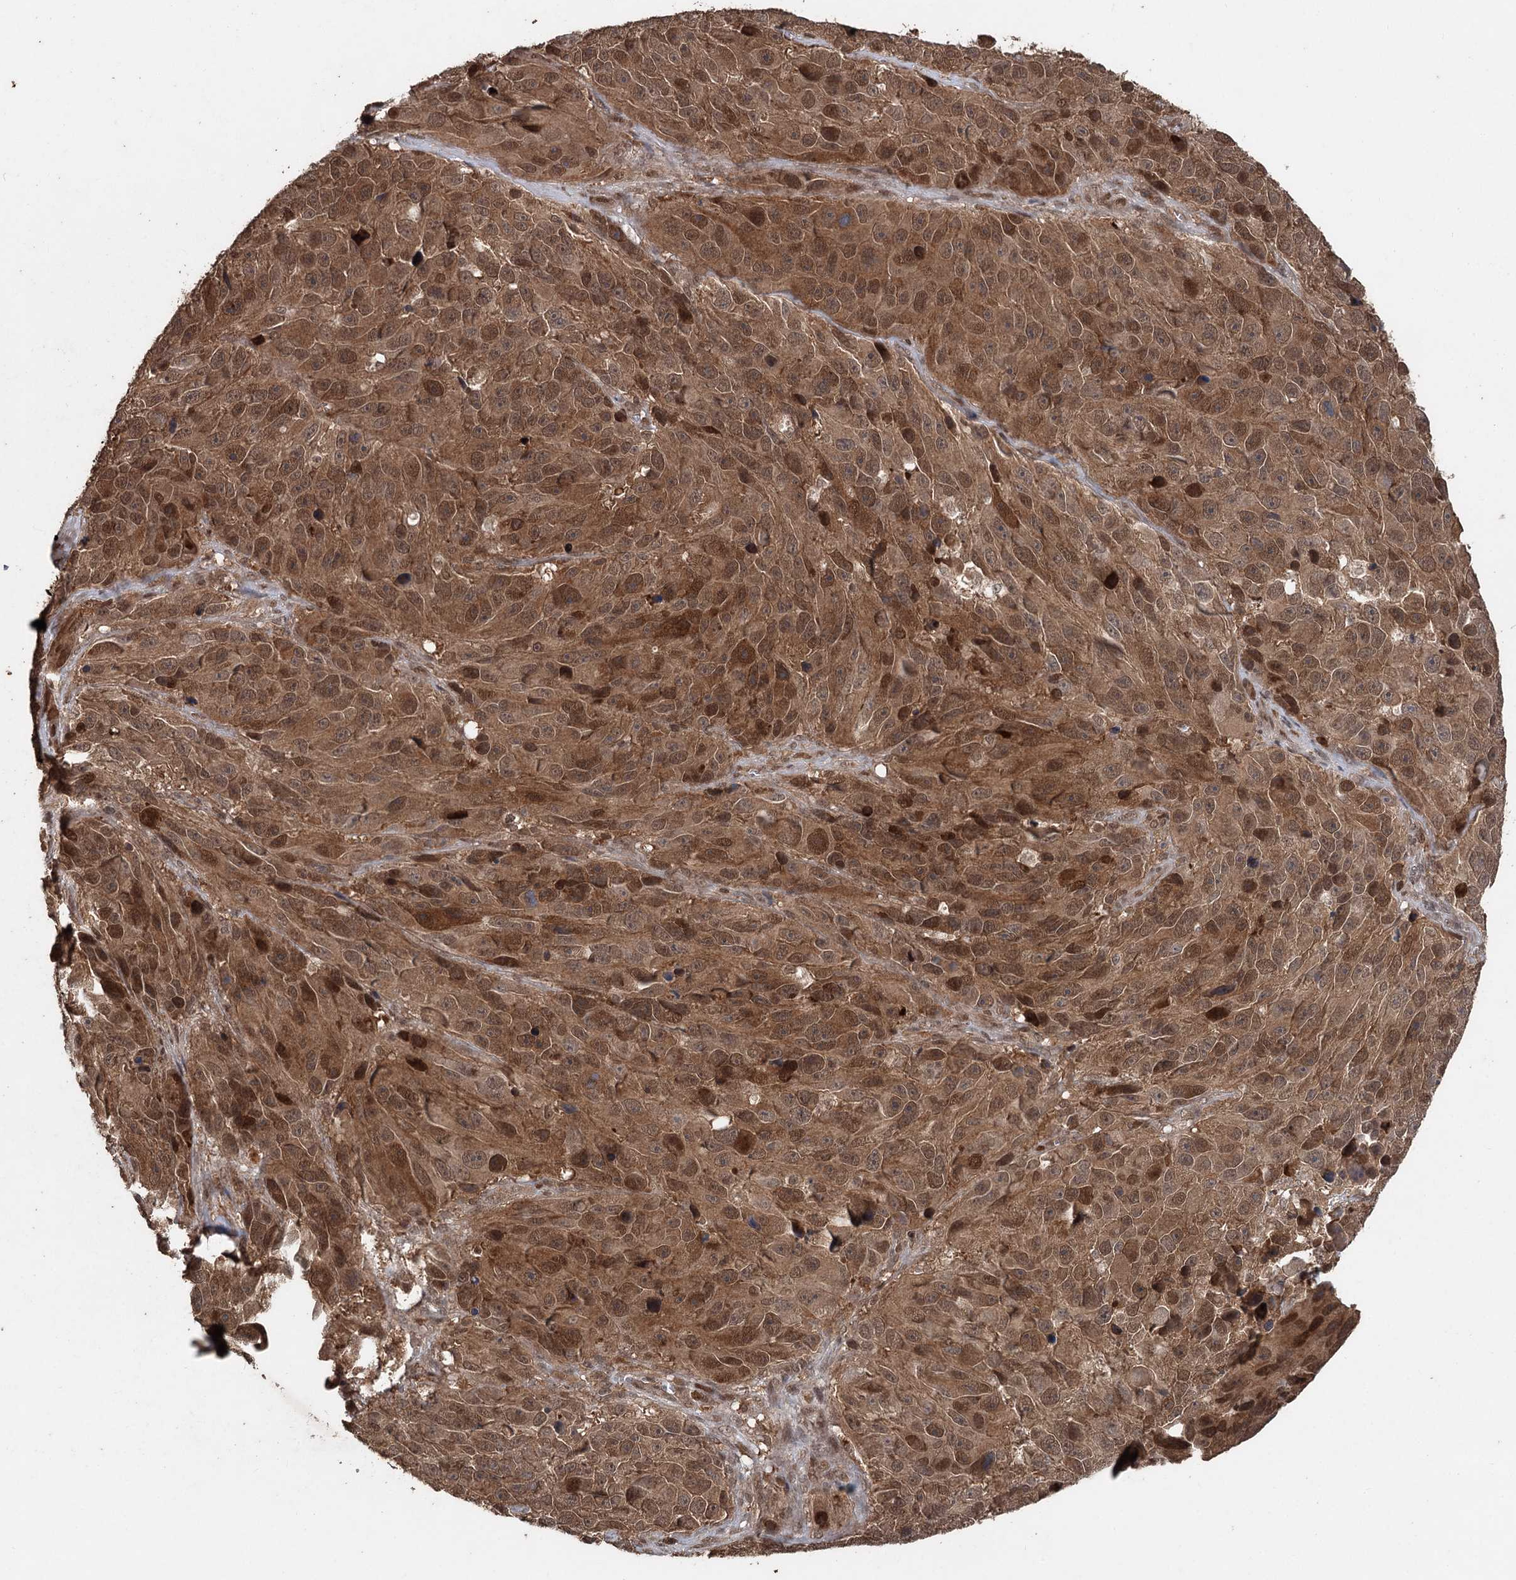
{"staining": {"intensity": "moderate", "quantity": ">75%", "location": "cytoplasmic/membranous,nuclear"}, "tissue": "melanoma", "cell_type": "Tumor cells", "image_type": "cancer", "snomed": [{"axis": "morphology", "description": "Malignant melanoma, NOS"}, {"axis": "topography", "description": "Skin"}], "caption": "This micrograph shows IHC staining of malignant melanoma, with medium moderate cytoplasmic/membranous and nuclear positivity in approximately >75% of tumor cells.", "gene": "FBXO7", "patient": {"sex": "male", "age": 84}}